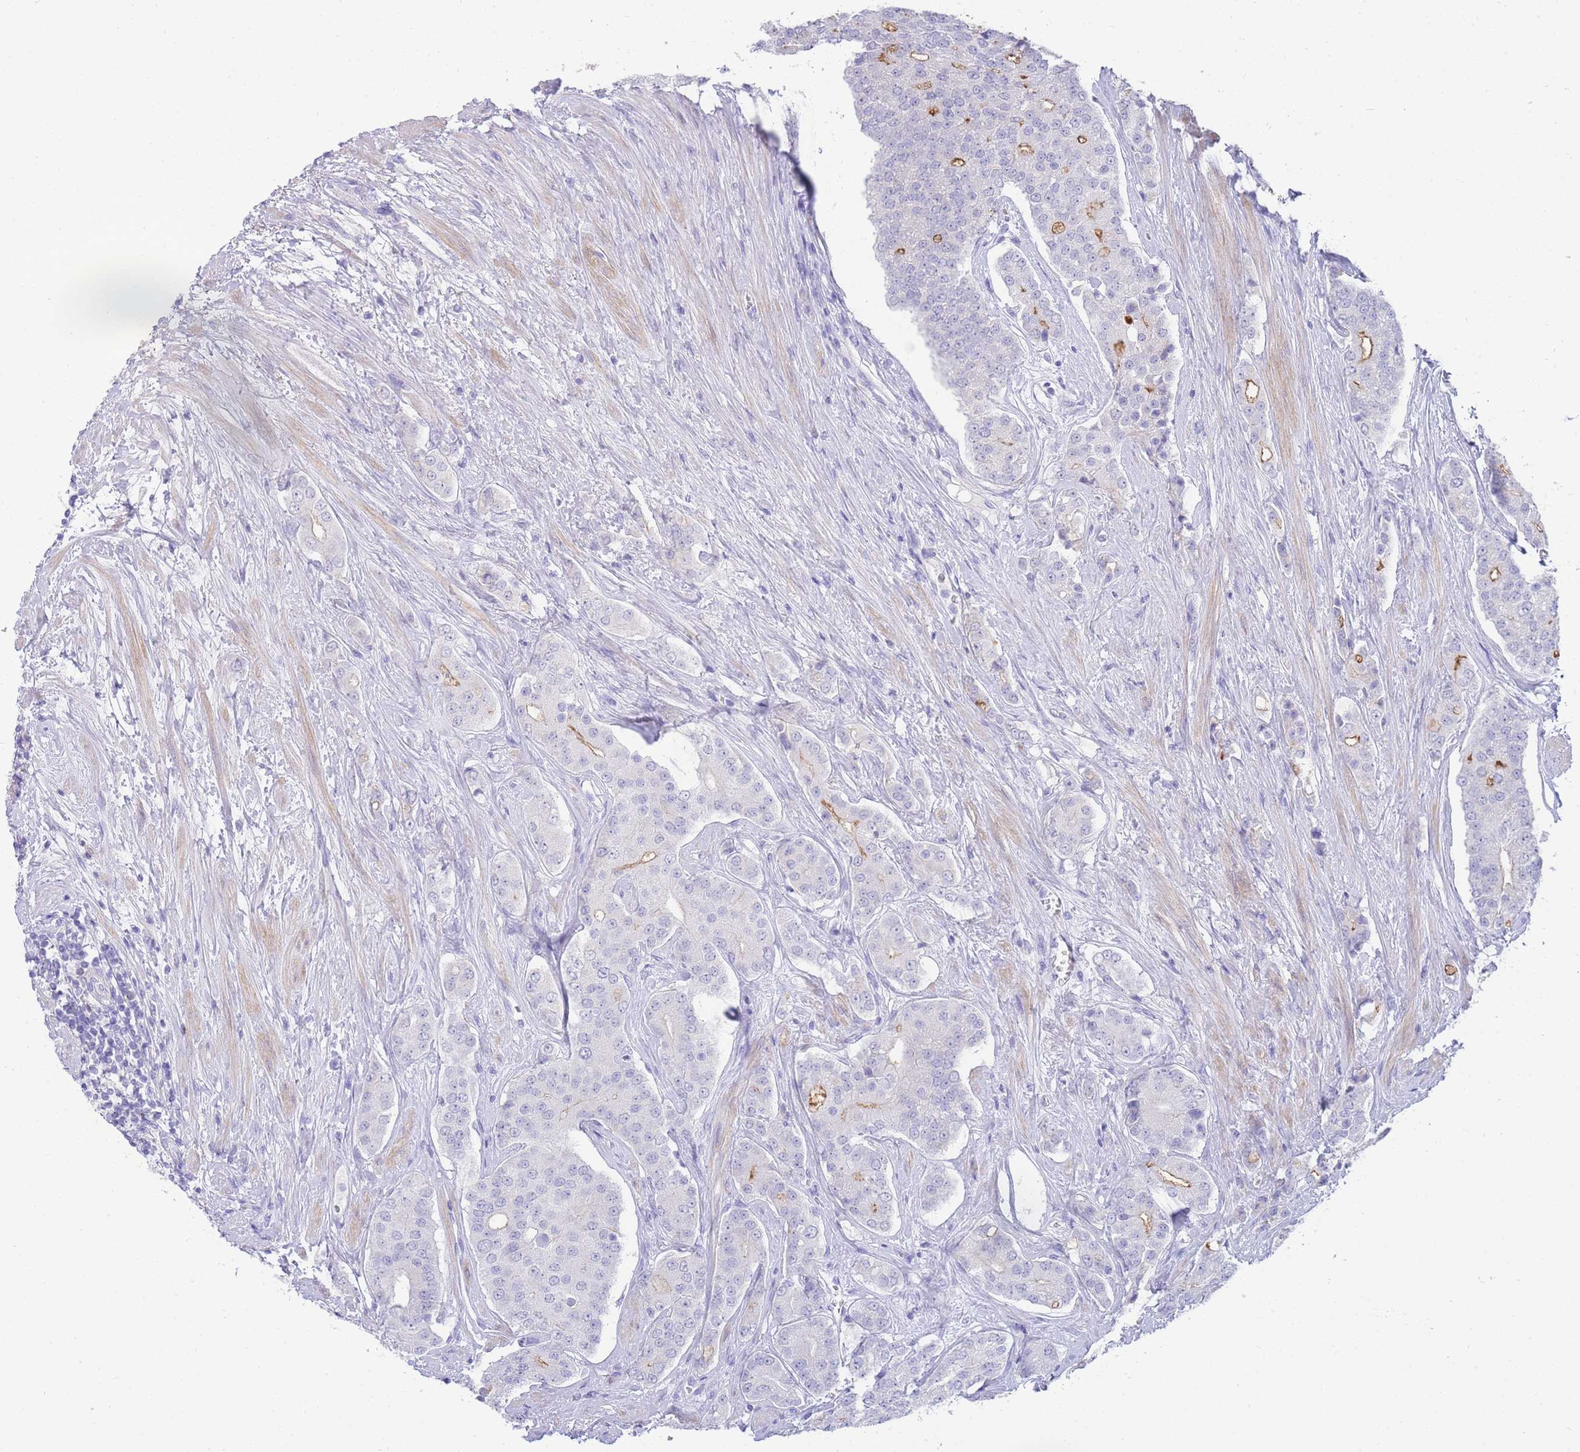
{"staining": {"intensity": "moderate", "quantity": "<25%", "location": "cytoplasmic/membranous"}, "tissue": "prostate cancer", "cell_type": "Tumor cells", "image_type": "cancer", "snomed": [{"axis": "morphology", "description": "Adenocarcinoma, High grade"}, {"axis": "topography", "description": "Prostate"}], "caption": "Immunohistochemical staining of human adenocarcinoma (high-grade) (prostate) displays low levels of moderate cytoplasmic/membranous positivity in approximately <25% of tumor cells.", "gene": "DPP4", "patient": {"sex": "male", "age": 71}}